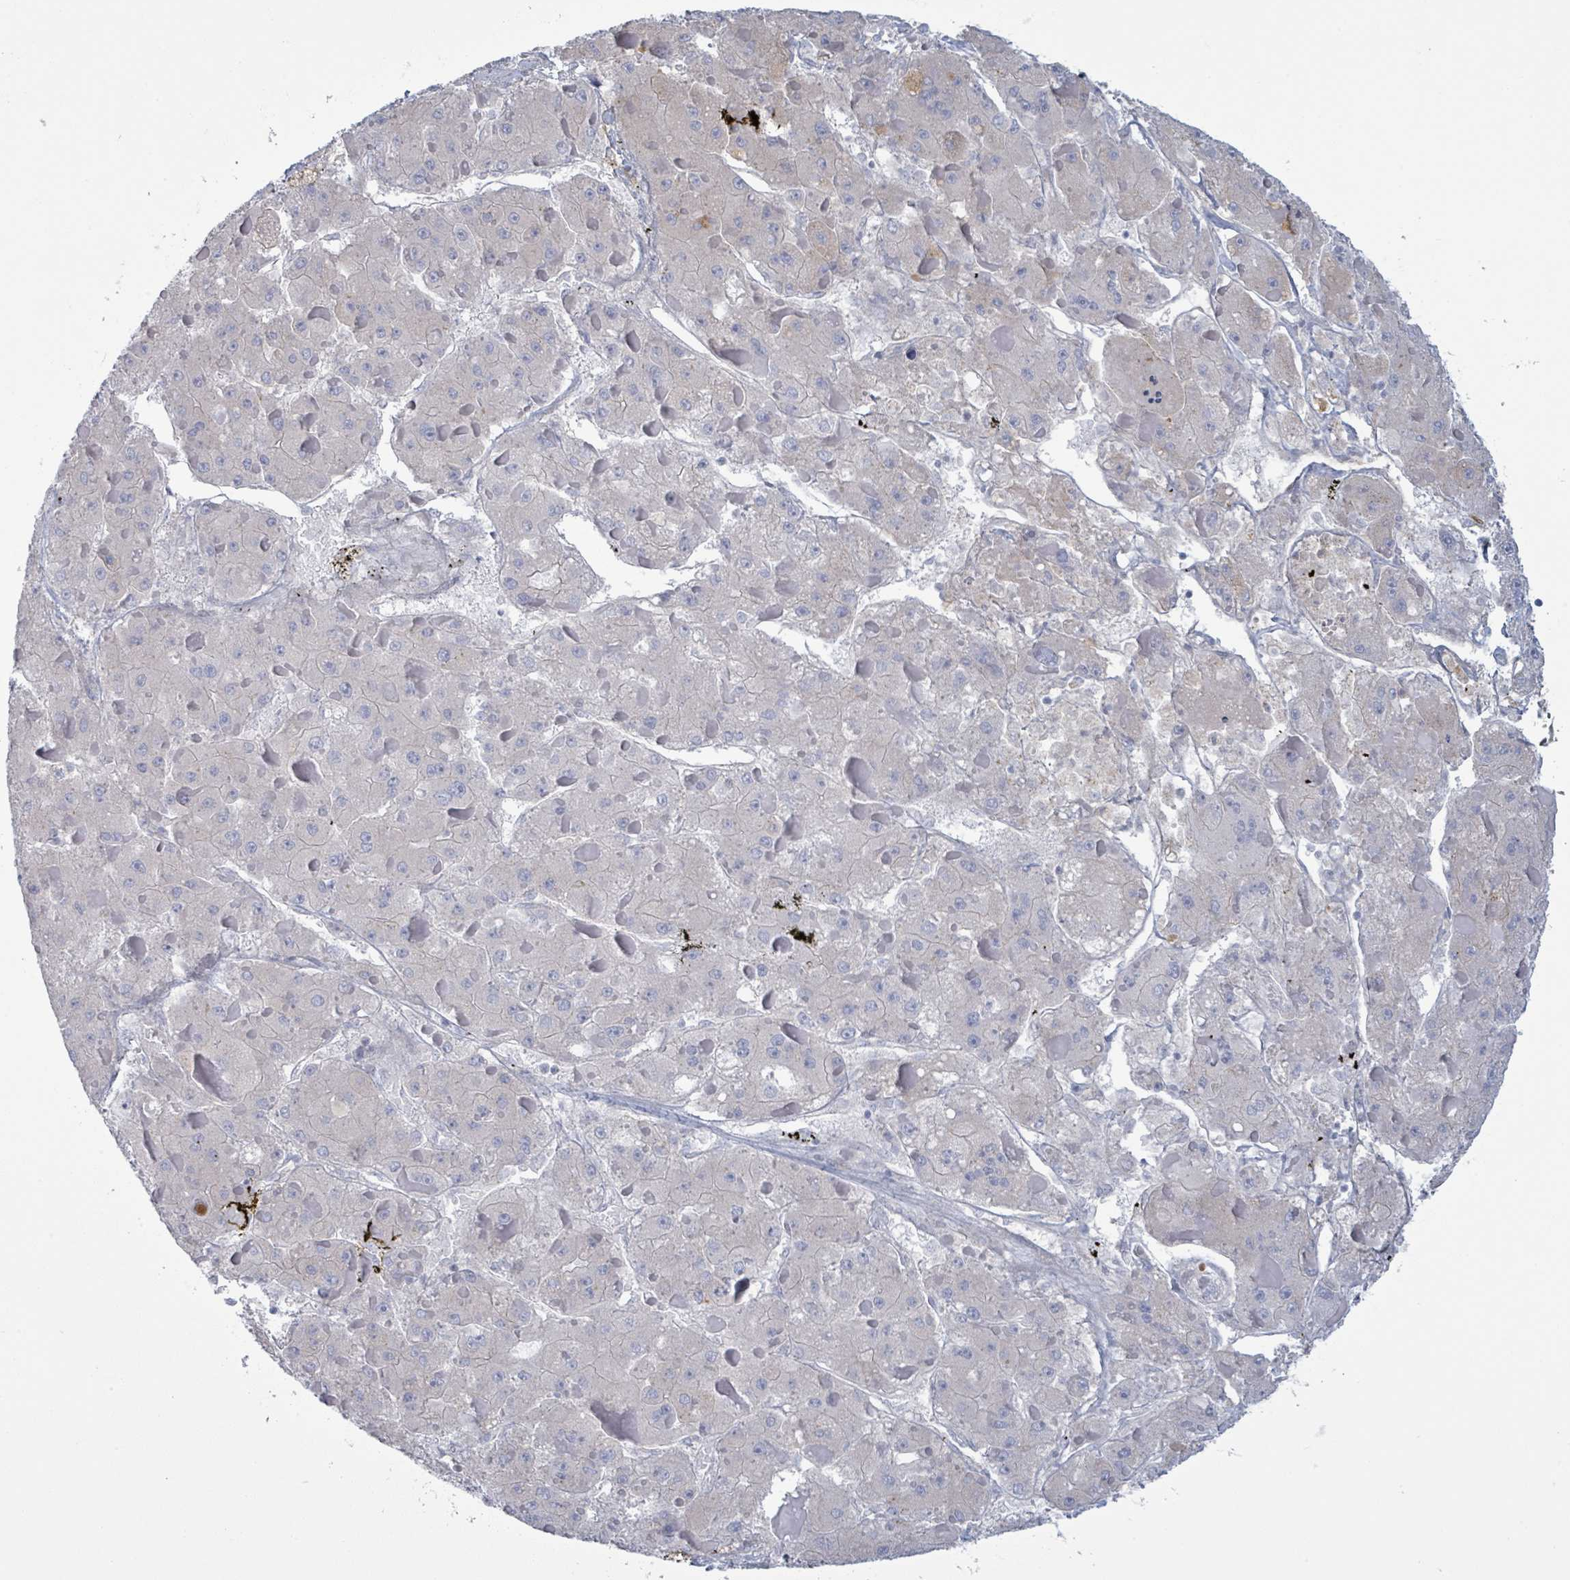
{"staining": {"intensity": "negative", "quantity": "none", "location": "none"}, "tissue": "liver cancer", "cell_type": "Tumor cells", "image_type": "cancer", "snomed": [{"axis": "morphology", "description": "Carcinoma, Hepatocellular, NOS"}, {"axis": "topography", "description": "Liver"}], "caption": "IHC of hepatocellular carcinoma (liver) exhibits no positivity in tumor cells.", "gene": "COL13A1", "patient": {"sex": "female", "age": 73}}